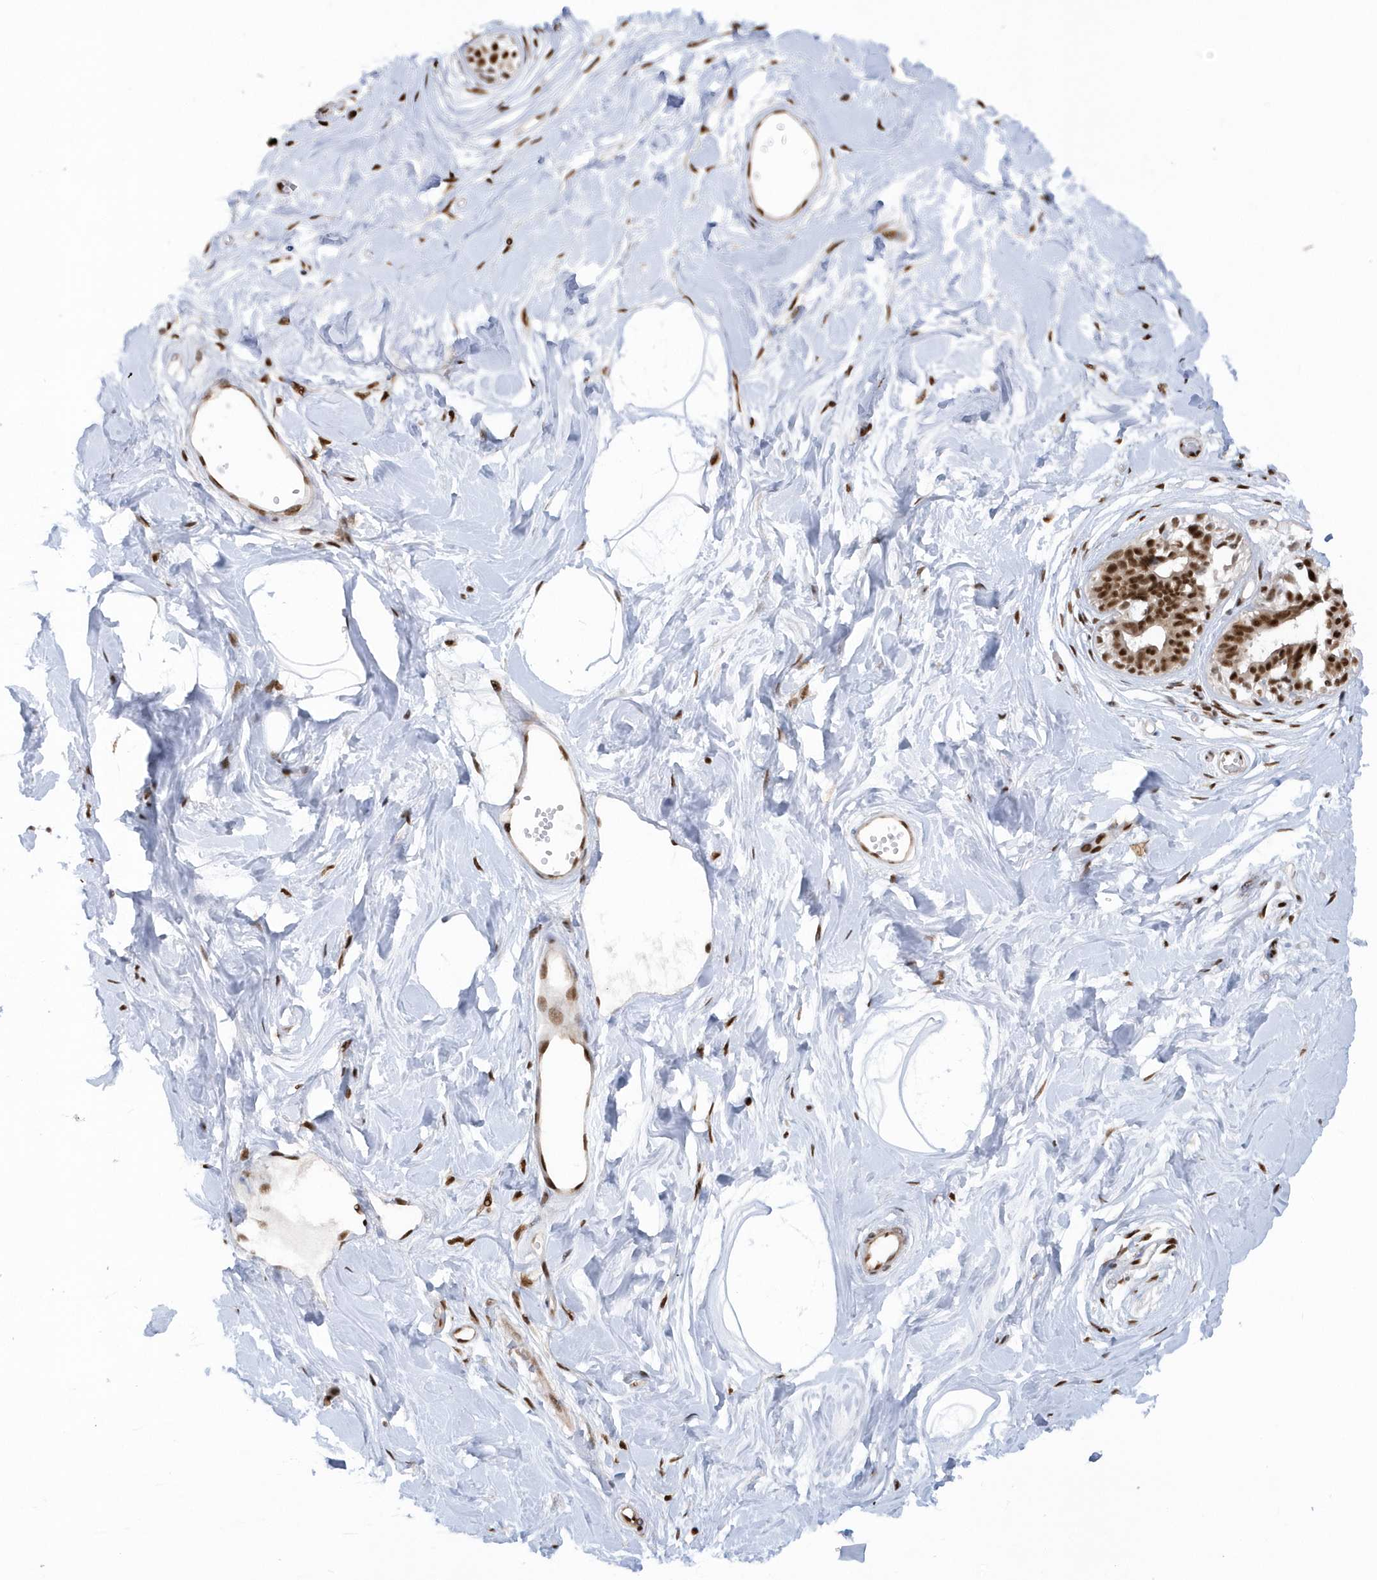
{"staining": {"intensity": "strong", "quantity": ">75%", "location": "nuclear"}, "tissue": "breast", "cell_type": "Adipocytes", "image_type": "normal", "snomed": [{"axis": "morphology", "description": "Normal tissue, NOS"}, {"axis": "topography", "description": "Breast"}], "caption": "About >75% of adipocytes in benign human breast reveal strong nuclear protein staining as visualized by brown immunohistochemical staining.", "gene": "SEPHS1", "patient": {"sex": "female", "age": 45}}